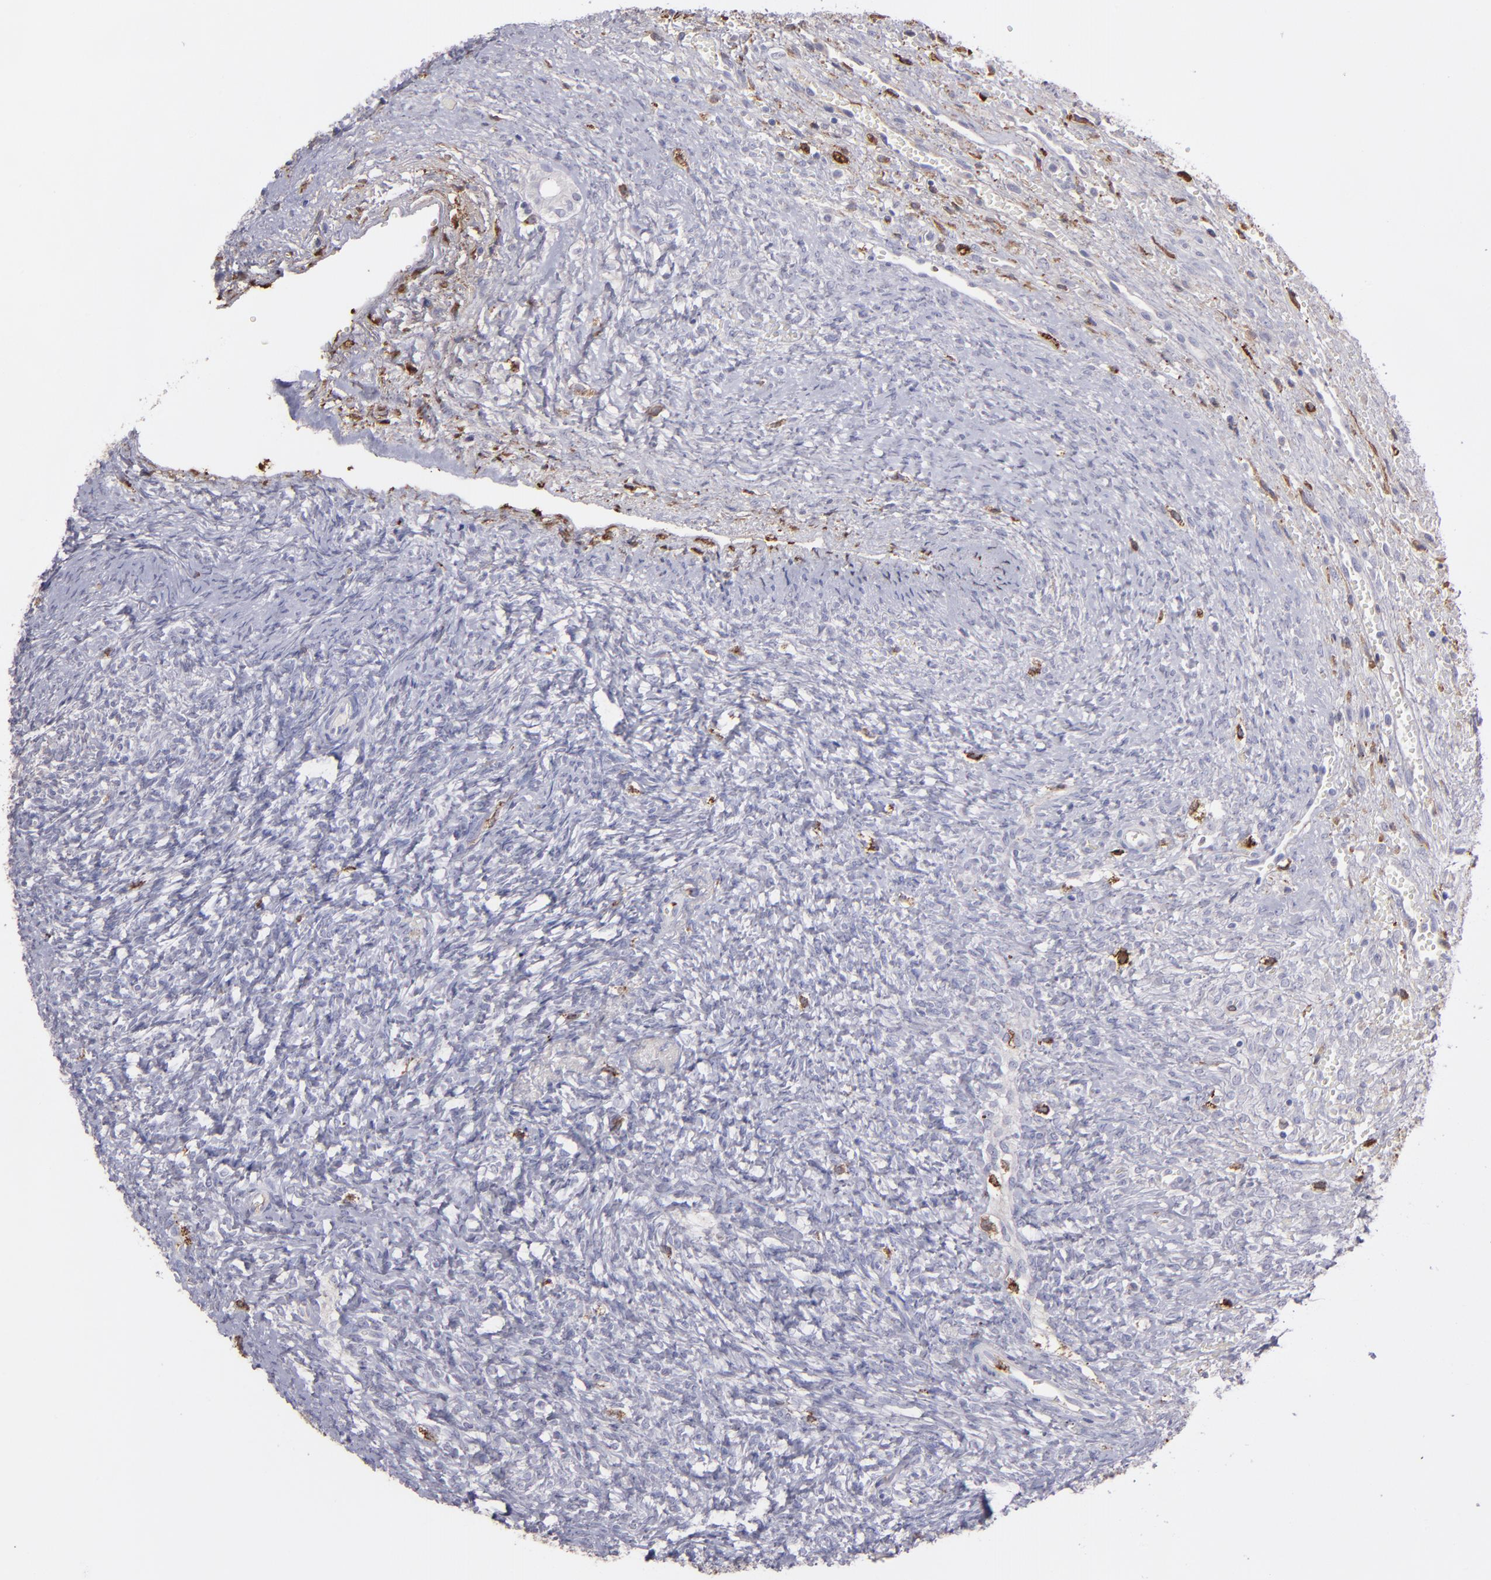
{"staining": {"intensity": "negative", "quantity": "none", "location": "none"}, "tissue": "ovary", "cell_type": "Follicle cells", "image_type": "normal", "snomed": [{"axis": "morphology", "description": "Normal tissue, NOS"}, {"axis": "topography", "description": "Ovary"}], "caption": "There is no significant staining in follicle cells of ovary. (DAB IHC, high magnification).", "gene": "C1QA", "patient": {"sex": "female", "age": 56}}